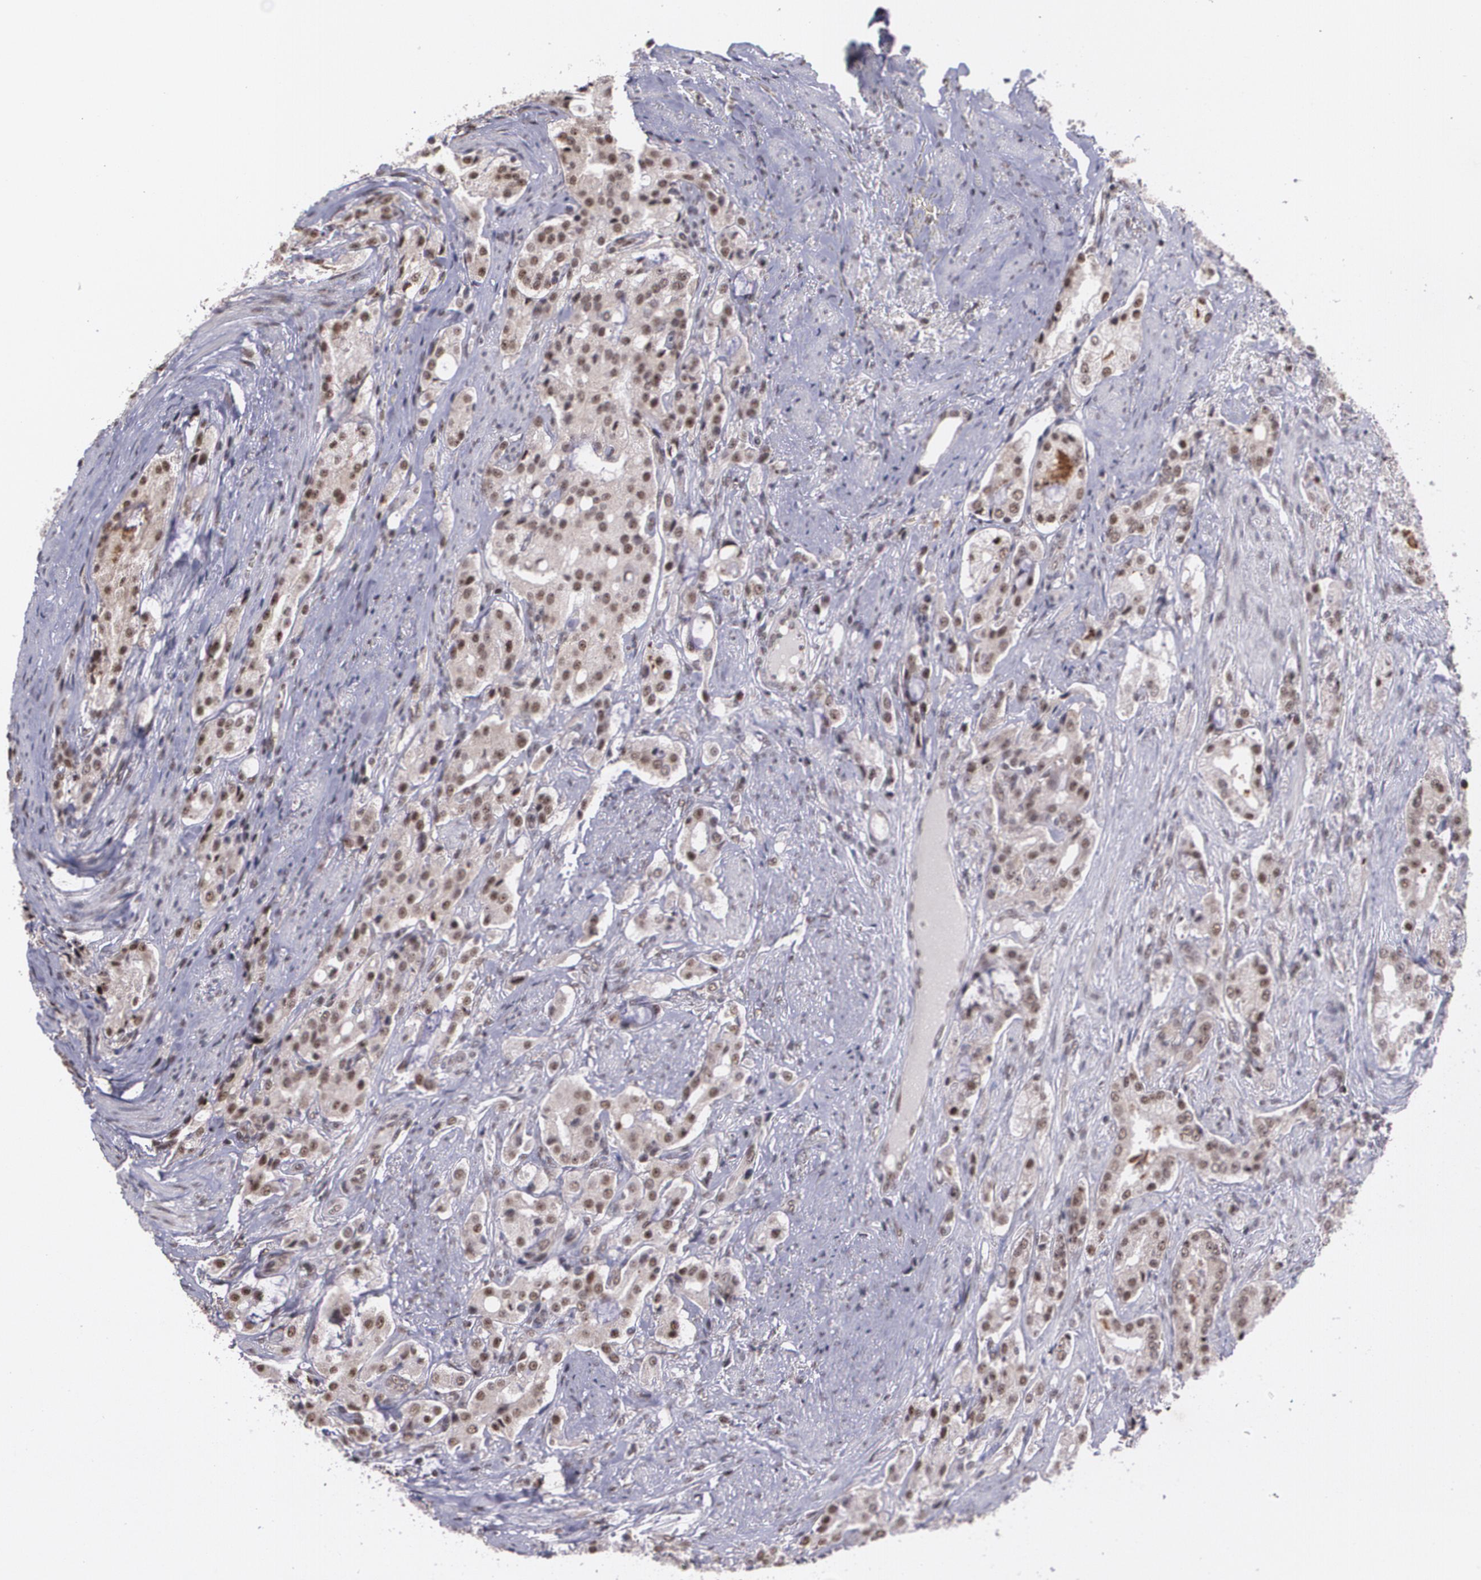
{"staining": {"intensity": "moderate", "quantity": ">75%", "location": "cytoplasmic/membranous,nuclear"}, "tissue": "prostate cancer", "cell_type": "Tumor cells", "image_type": "cancer", "snomed": [{"axis": "morphology", "description": "Adenocarcinoma, Medium grade"}, {"axis": "topography", "description": "Prostate"}], "caption": "Protein expression analysis of prostate medium-grade adenocarcinoma reveals moderate cytoplasmic/membranous and nuclear positivity in approximately >75% of tumor cells.", "gene": "C6orf15", "patient": {"sex": "male", "age": 72}}